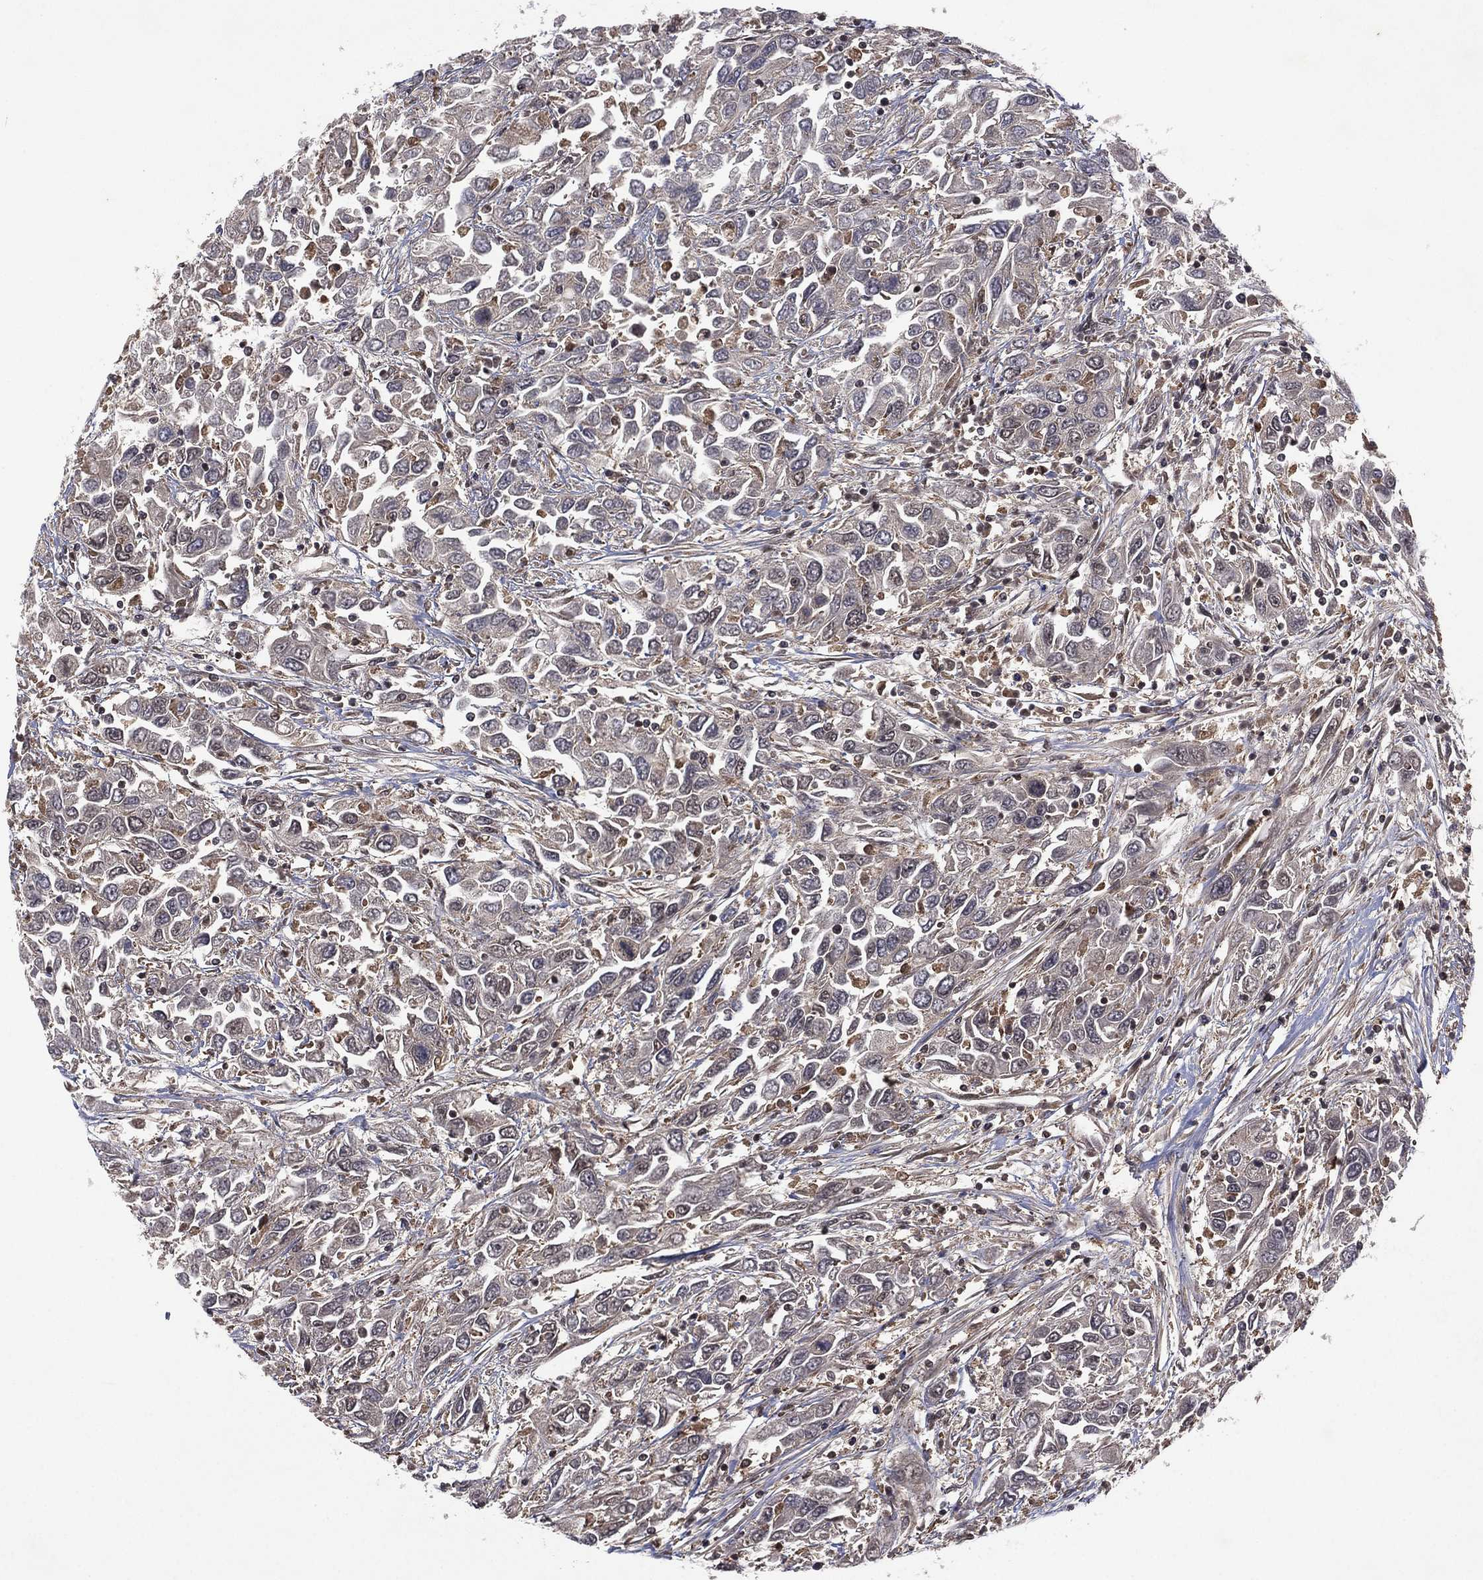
{"staining": {"intensity": "negative", "quantity": "none", "location": "none"}, "tissue": "urothelial cancer", "cell_type": "Tumor cells", "image_type": "cancer", "snomed": [{"axis": "morphology", "description": "Urothelial carcinoma, High grade"}, {"axis": "topography", "description": "Urinary bladder"}], "caption": "DAB (3,3'-diaminobenzidine) immunohistochemical staining of high-grade urothelial carcinoma reveals no significant expression in tumor cells.", "gene": "ATG4B", "patient": {"sex": "male", "age": 76}}